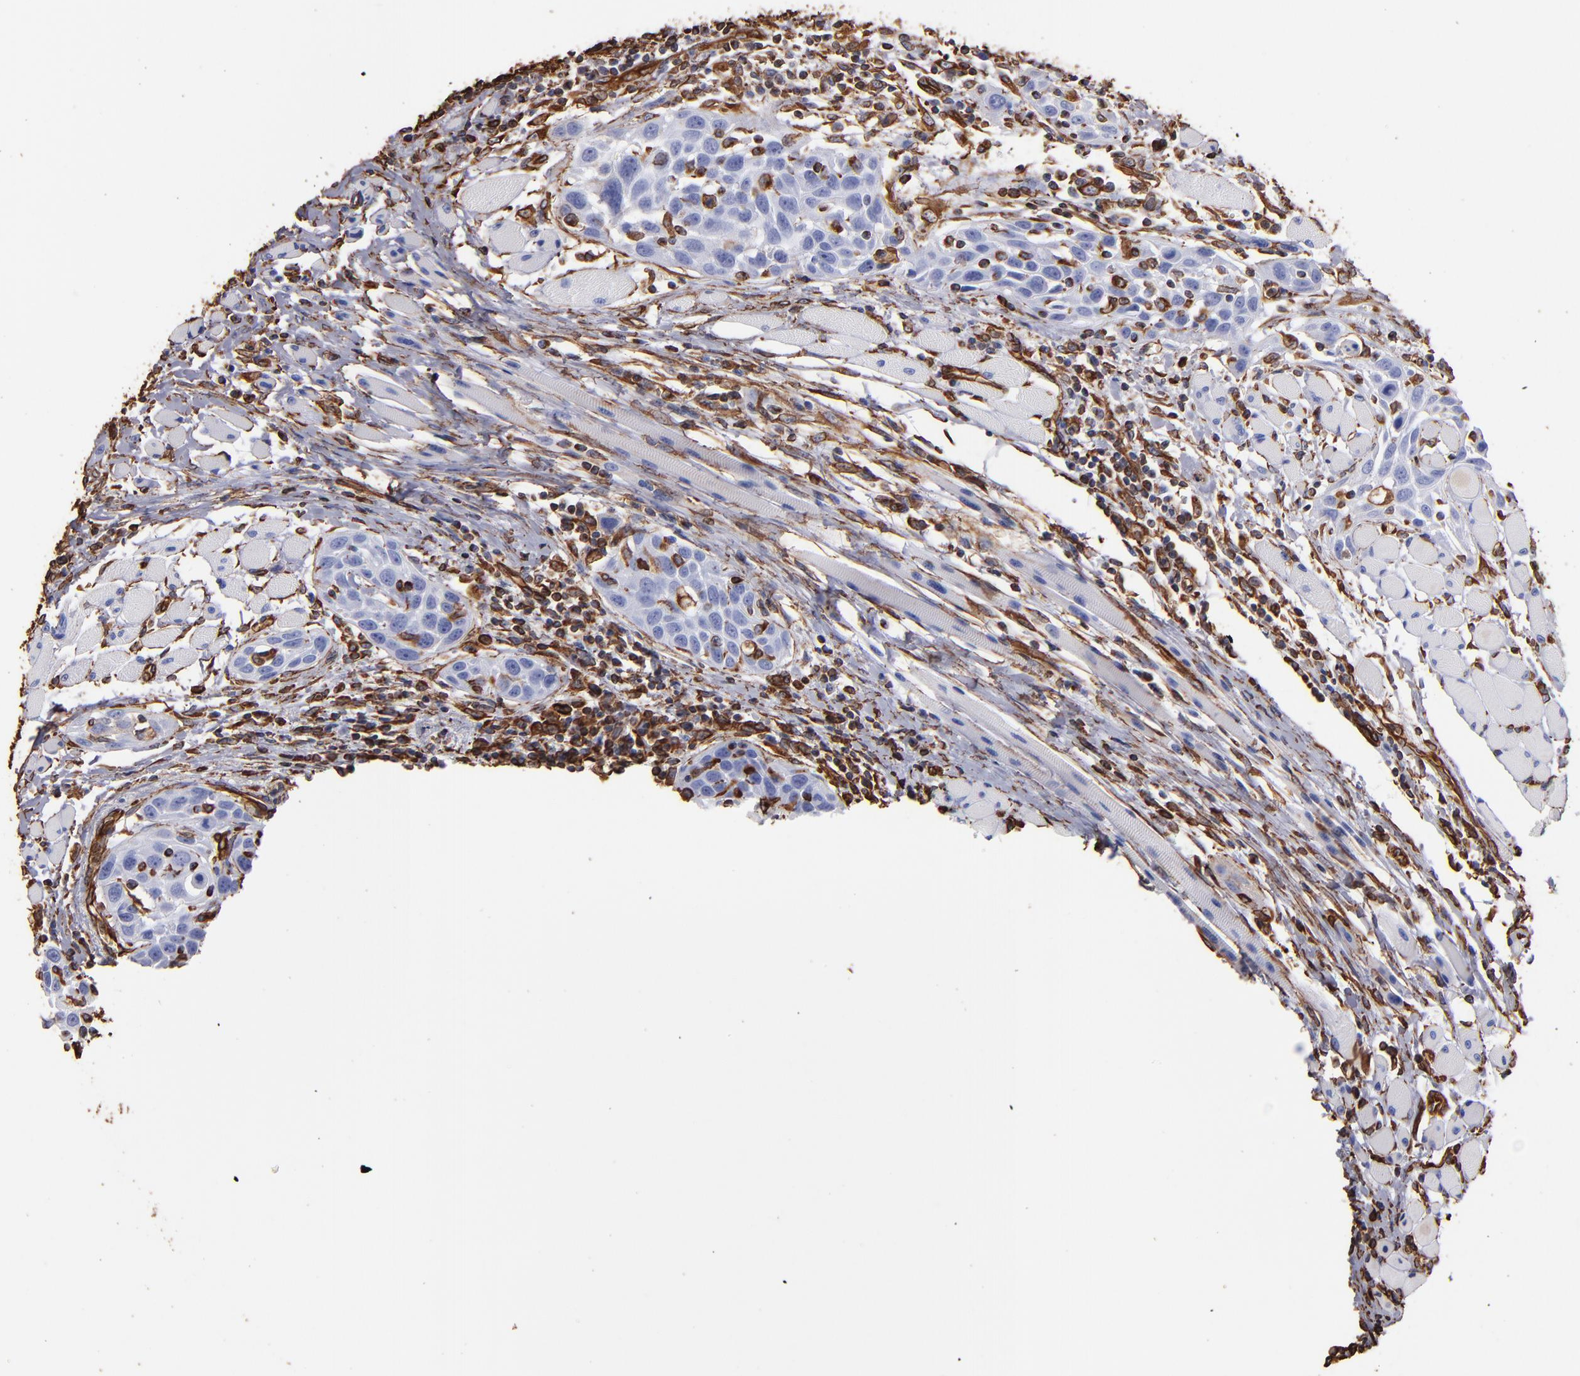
{"staining": {"intensity": "negative", "quantity": "none", "location": "none"}, "tissue": "head and neck cancer", "cell_type": "Tumor cells", "image_type": "cancer", "snomed": [{"axis": "morphology", "description": "Squamous cell carcinoma, NOS"}, {"axis": "topography", "description": "Oral tissue"}, {"axis": "topography", "description": "Head-Neck"}], "caption": "This is an immunohistochemistry image of head and neck squamous cell carcinoma. There is no expression in tumor cells.", "gene": "VIM", "patient": {"sex": "female", "age": 50}}